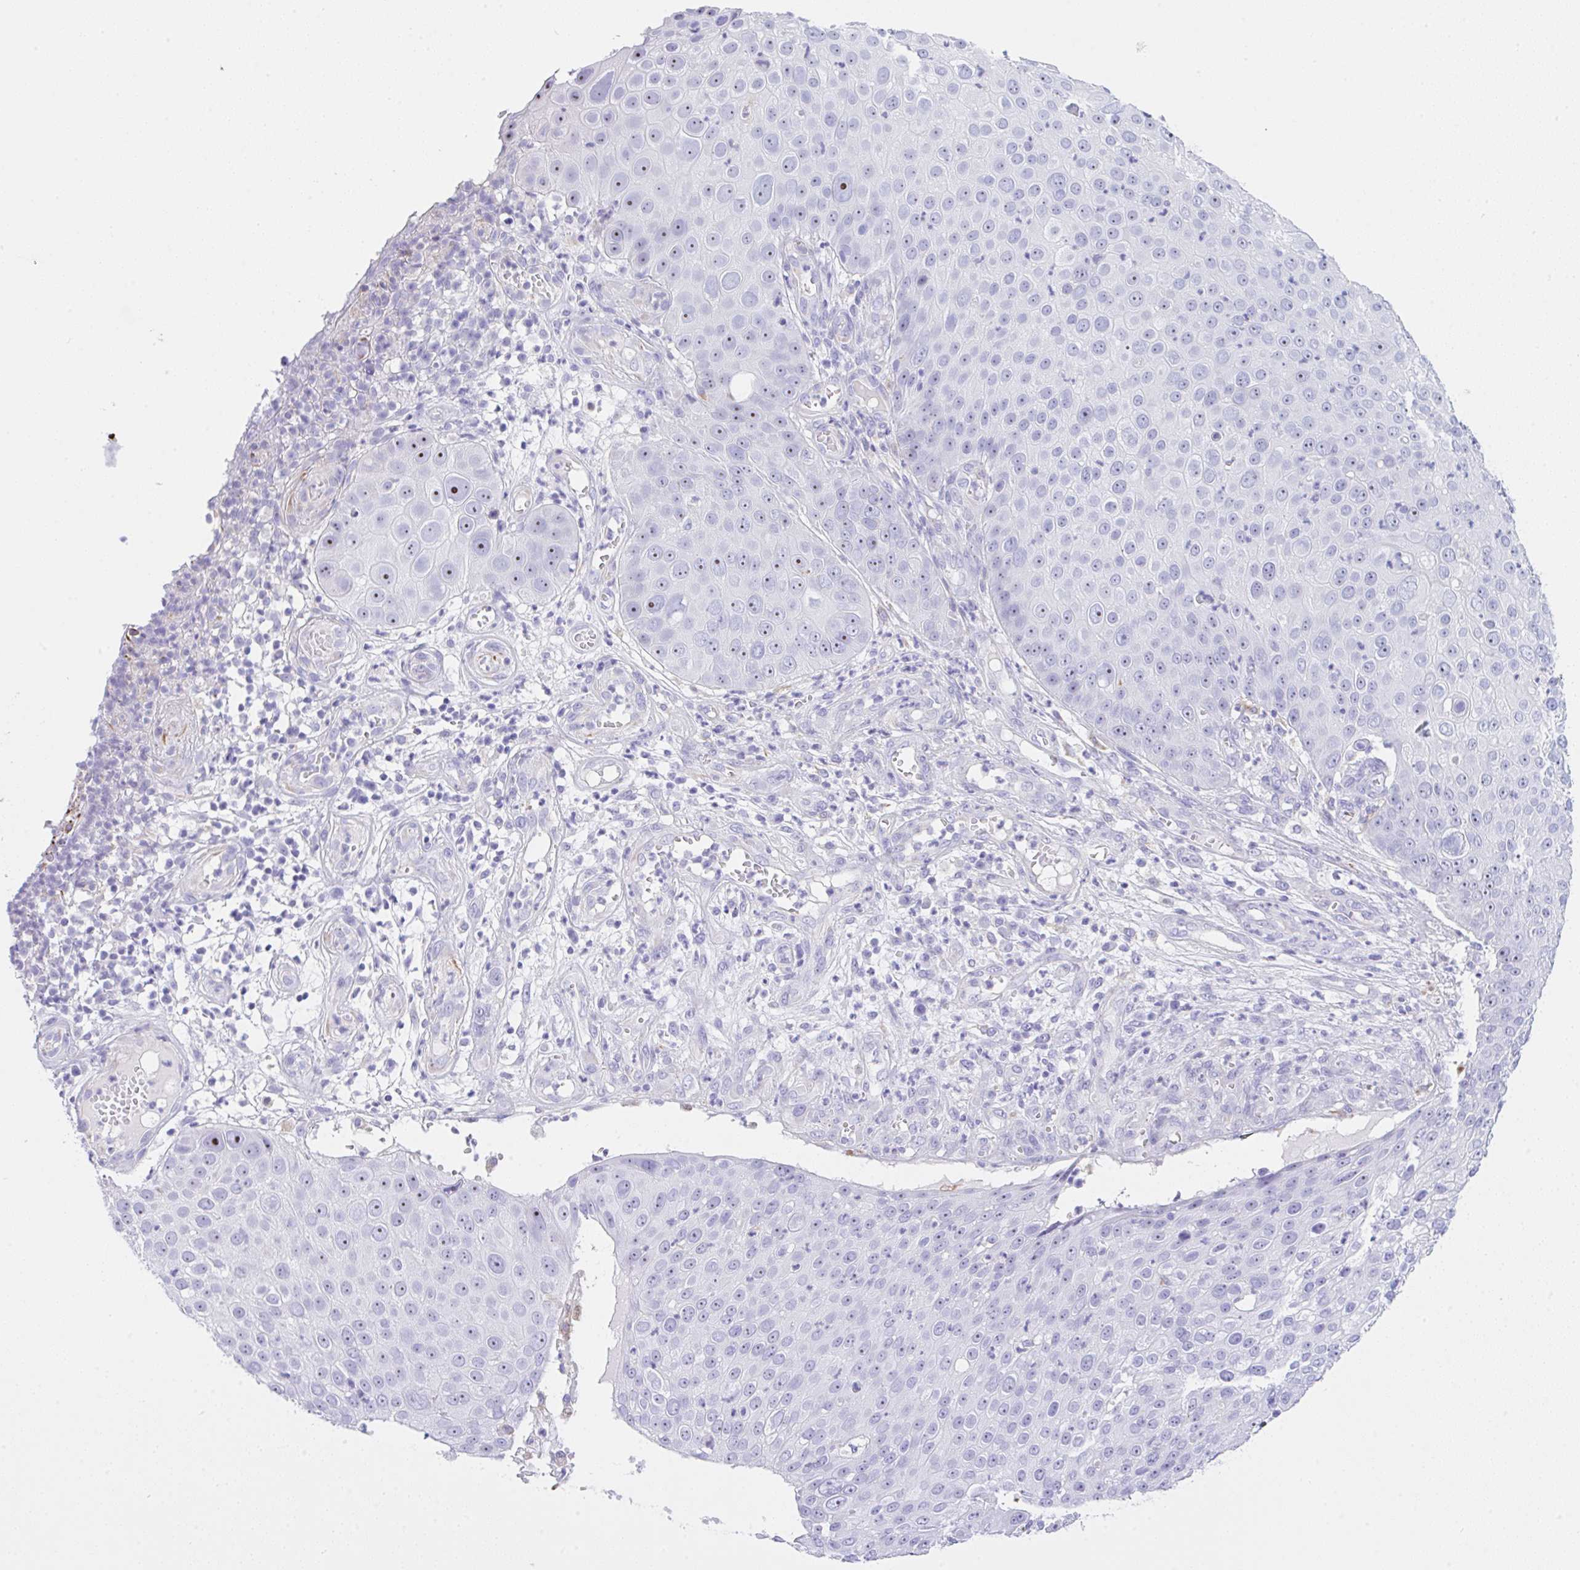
{"staining": {"intensity": "moderate", "quantity": "<25%", "location": "nuclear"}, "tissue": "skin cancer", "cell_type": "Tumor cells", "image_type": "cancer", "snomed": [{"axis": "morphology", "description": "Squamous cell carcinoma, NOS"}, {"axis": "topography", "description": "Skin"}], "caption": "Tumor cells exhibit low levels of moderate nuclear expression in approximately <25% of cells in human squamous cell carcinoma (skin). The staining was performed using DAB, with brown indicating positive protein expression. Nuclei are stained blue with hematoxylin.", "gene": "NDUFAF8", "patient": {"sex": "male", "age": 71}}